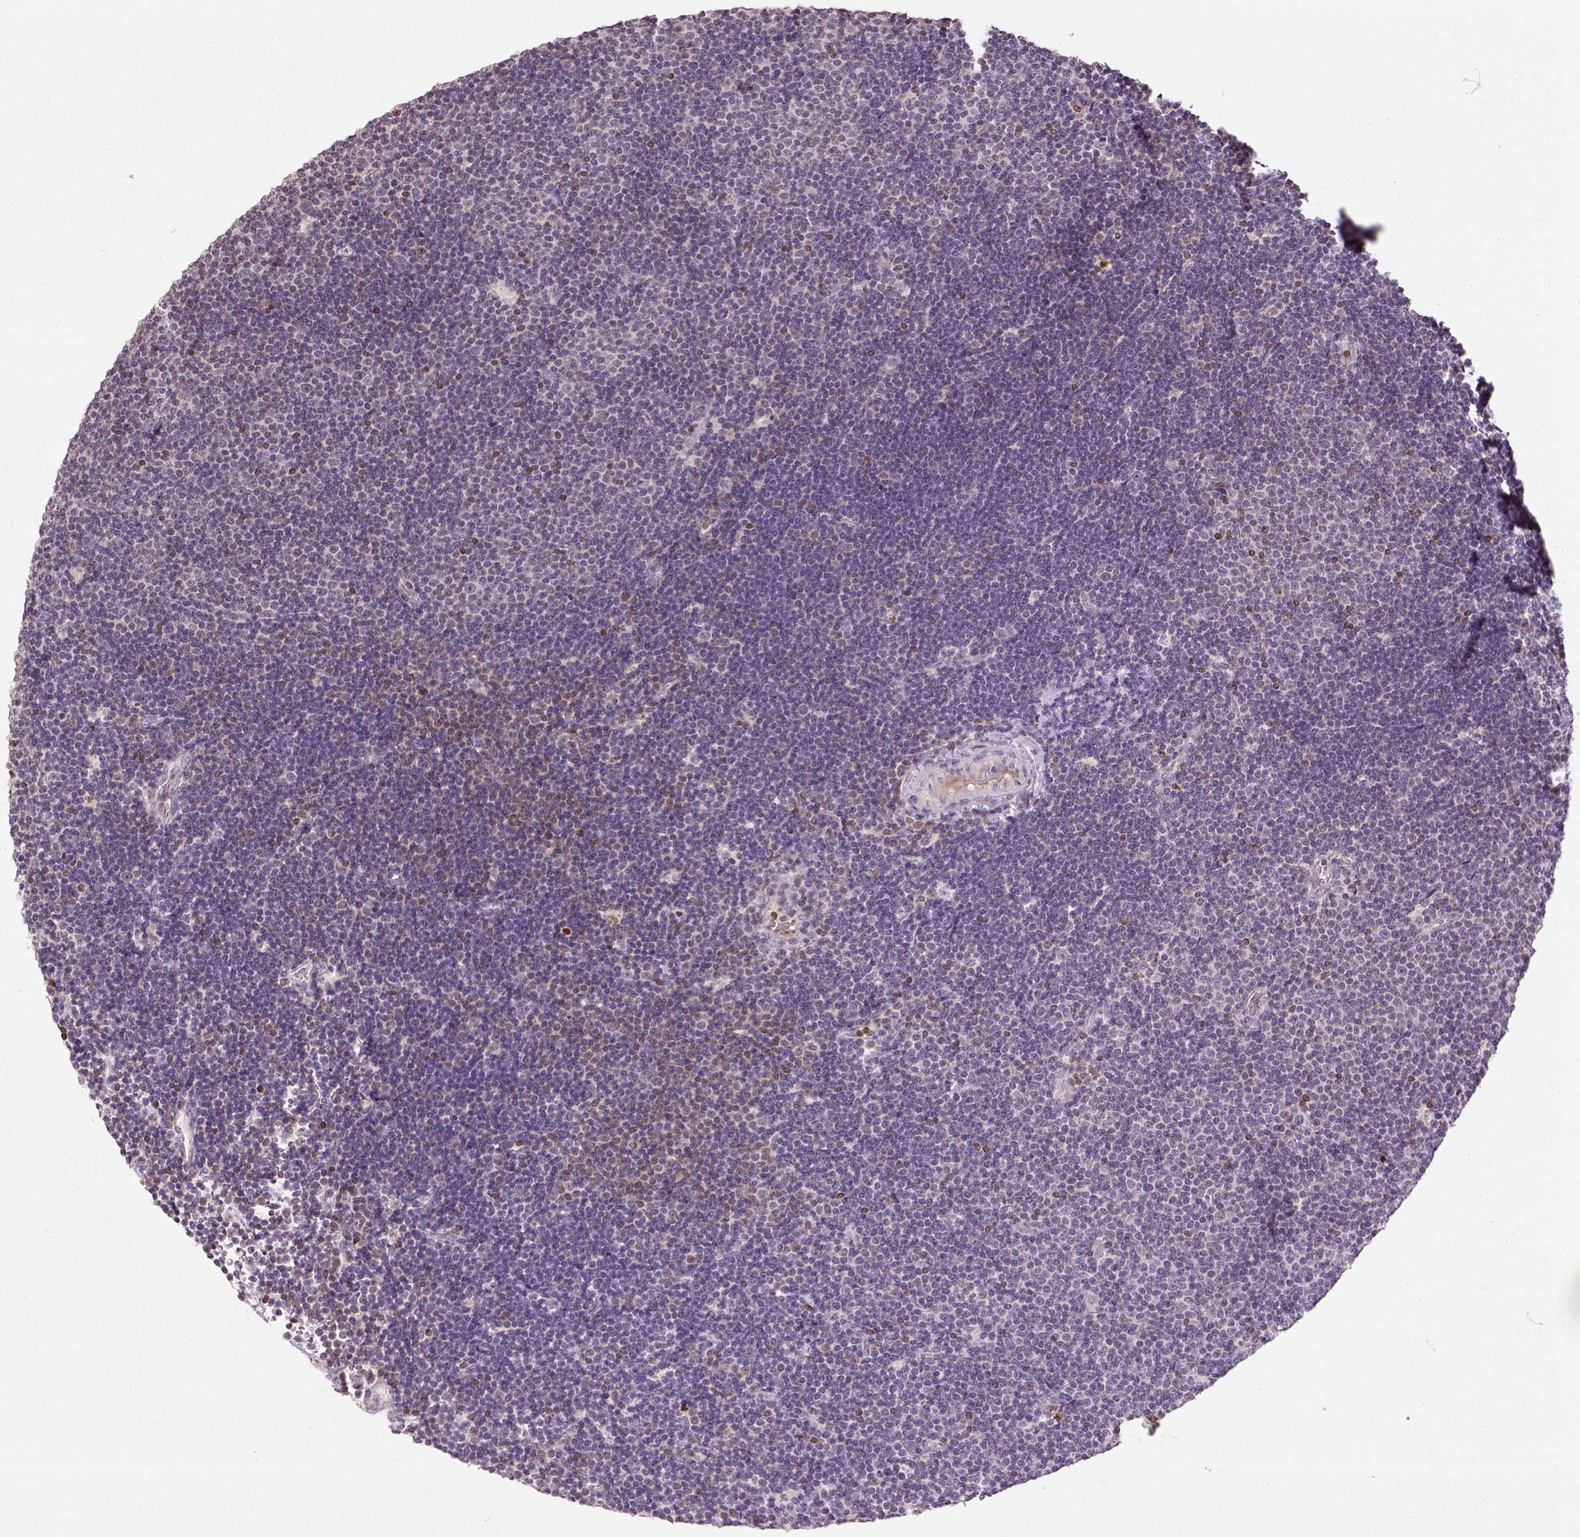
{"staining": {"intensity": "weak", "quantity": "<25%", "location": "nuclear"}, "tissue": "lymphoma", "cell_type": "Tumor cells", "image_type": "cancer", "snomed": [{"axis": "morphology", "description": "Malignant lymphoma, non-Hodgkin's type, Low grade"}, {"axis": "topography", "description": "Brain"}], "caption": "IHC histopathology image of neoplastic tissue: human malignant lymphoma, non-Hodgkin's type (low-grade) stained with DAB (3,3'-diaminobenzidine) displays no significant protein expression in tumor cells.", "gene": "NUDT3", "patient": {"sex": "female", "age": 66}}